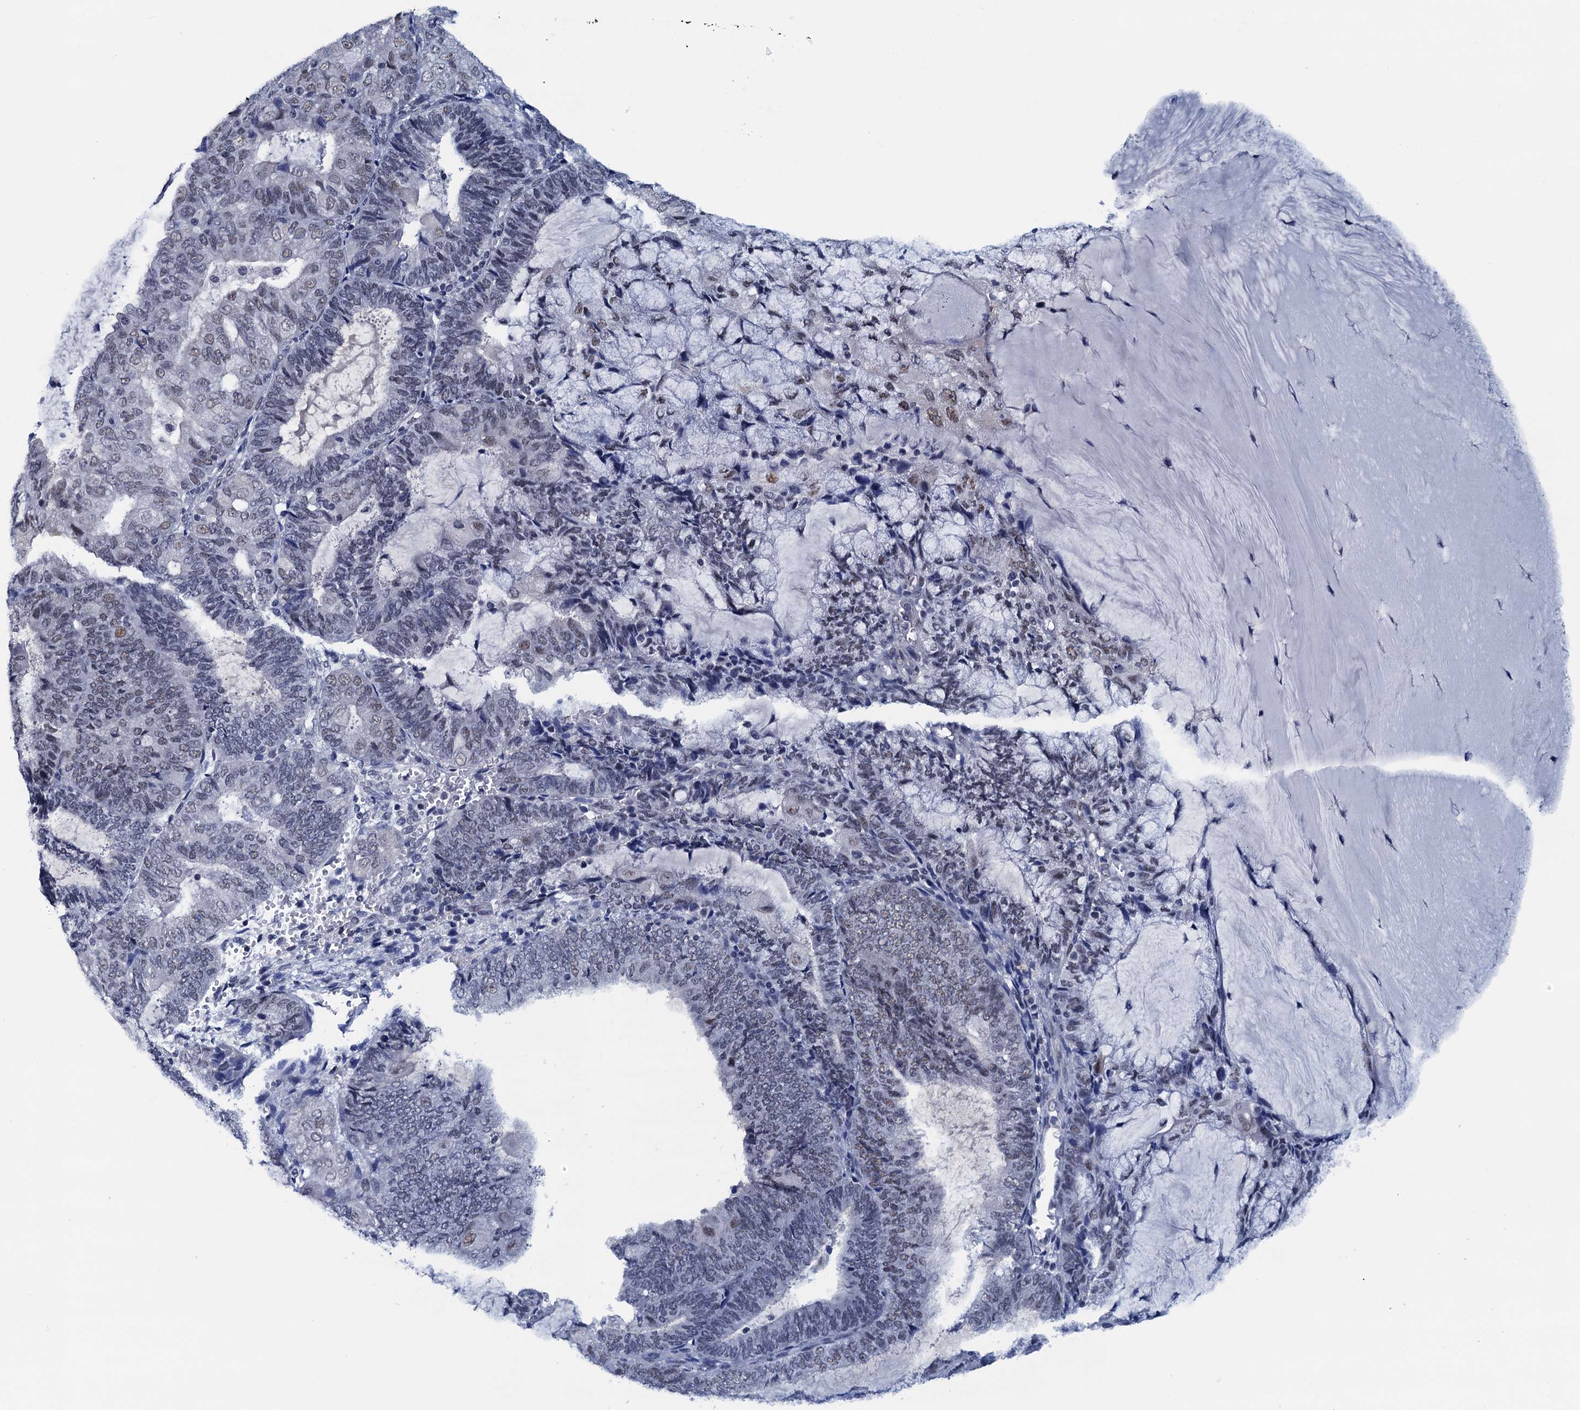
{"staining": {"intensity": "weak", "quantity": "25%-75%", "location": "nuclear"}, "tissue": "endometrial cancer", "cell_type": "Tumor cells", "image_type": "cancer", "snomed": [{"axis": "morphology", "description": "Adenocarcinoma, NOS"}, {"axis": "topography", "description": "Endometrium"}], "caption": "Protein expression analysis of endometrial cancer demonstrates weak nuclear staining in about 25%-75% of tumor cells.", "gene": "FNBP4", "patient": {"sex": "female", "age": 81}}